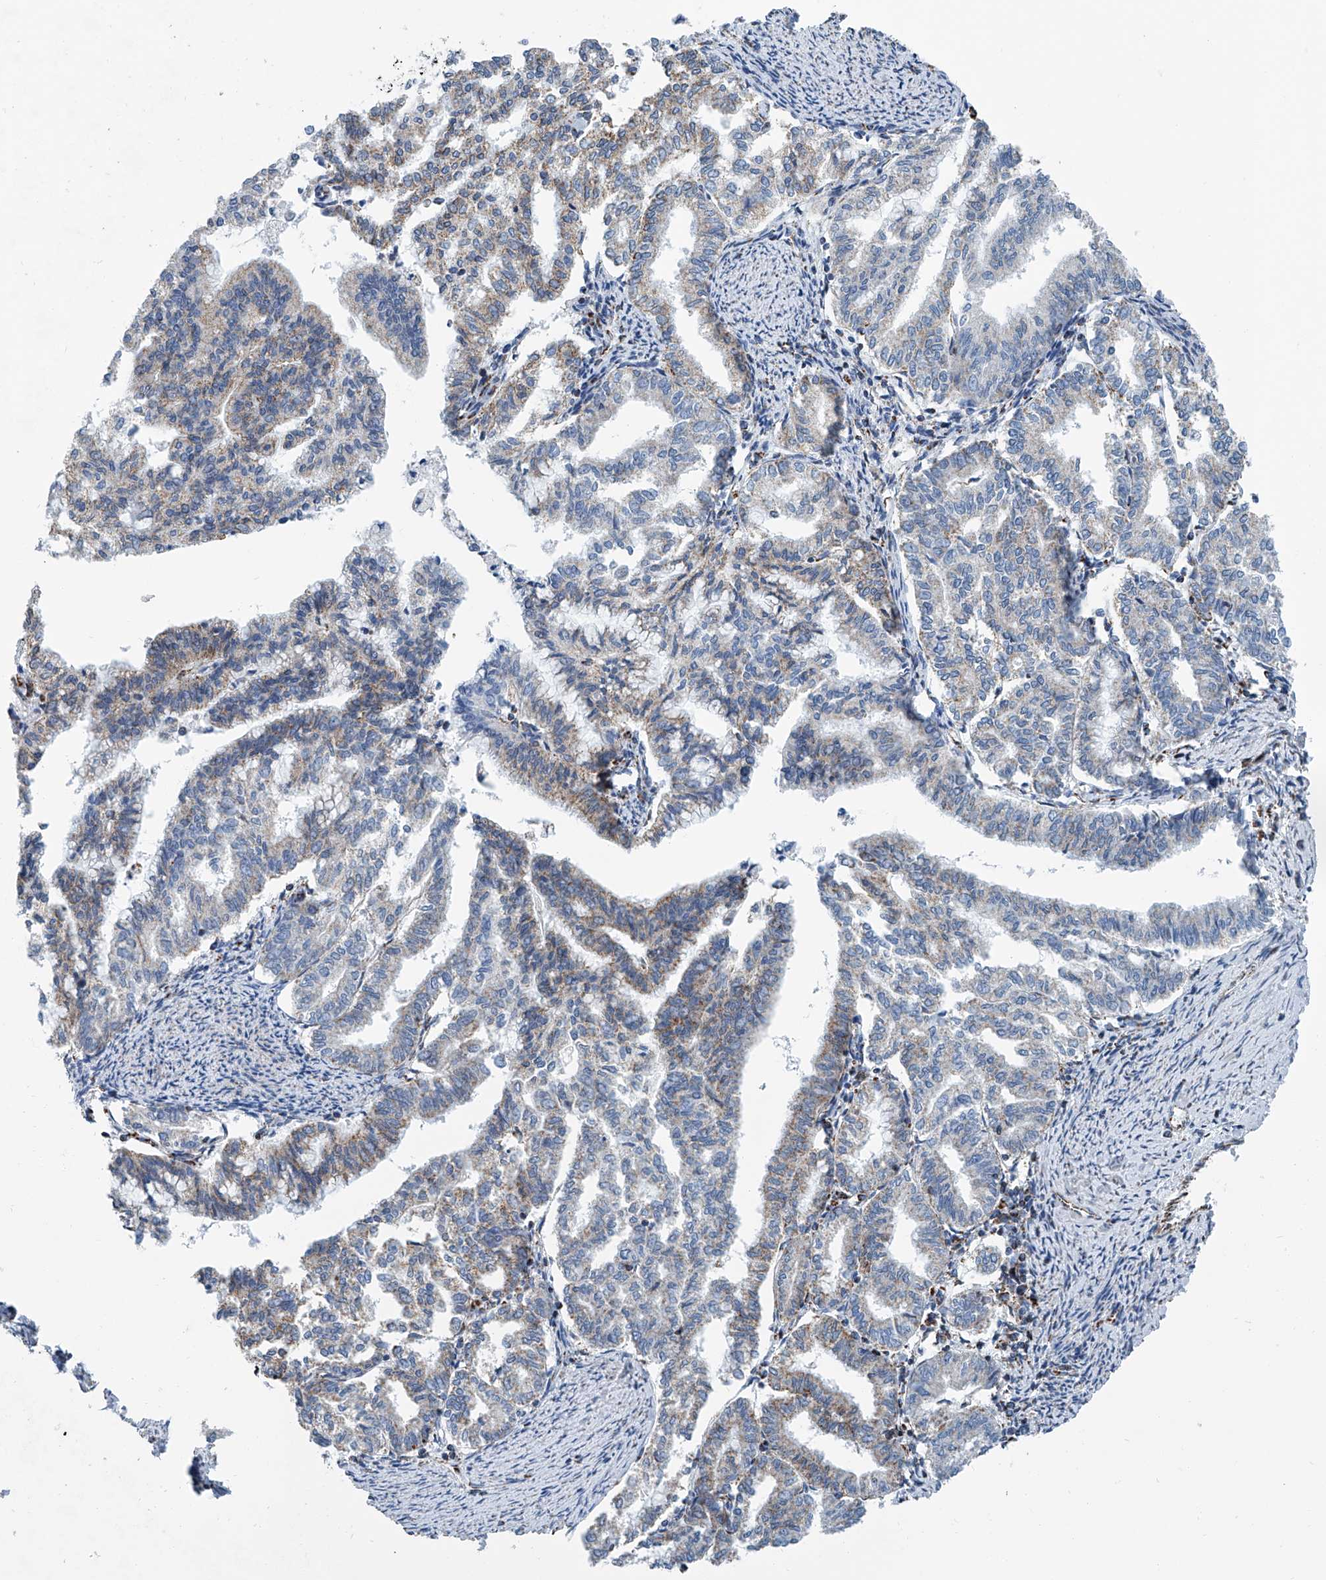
{"staining": {"intensity": "weak", "quantity": "25%-75%", "location": "cytoplasmic/membranous"}, "tissue": "endometrial cancer", "cell_type": "Tumor cells", "image_type": "cancer", "snomed": [{"axis": "morphology", "description": "Adenocarcinoma, NOS"}, {"axis": "topography", "description": "Endometrium"}], "caption": "DAB immunohistochemical staining of adenocarcinoma (endometrial) exhibits weak cytoplasmic/membranous protein staining in approximately 25%-75% of tumor cells.", "gene": "MT-ND1", "patient": {"sex": "female", "age": 79}}